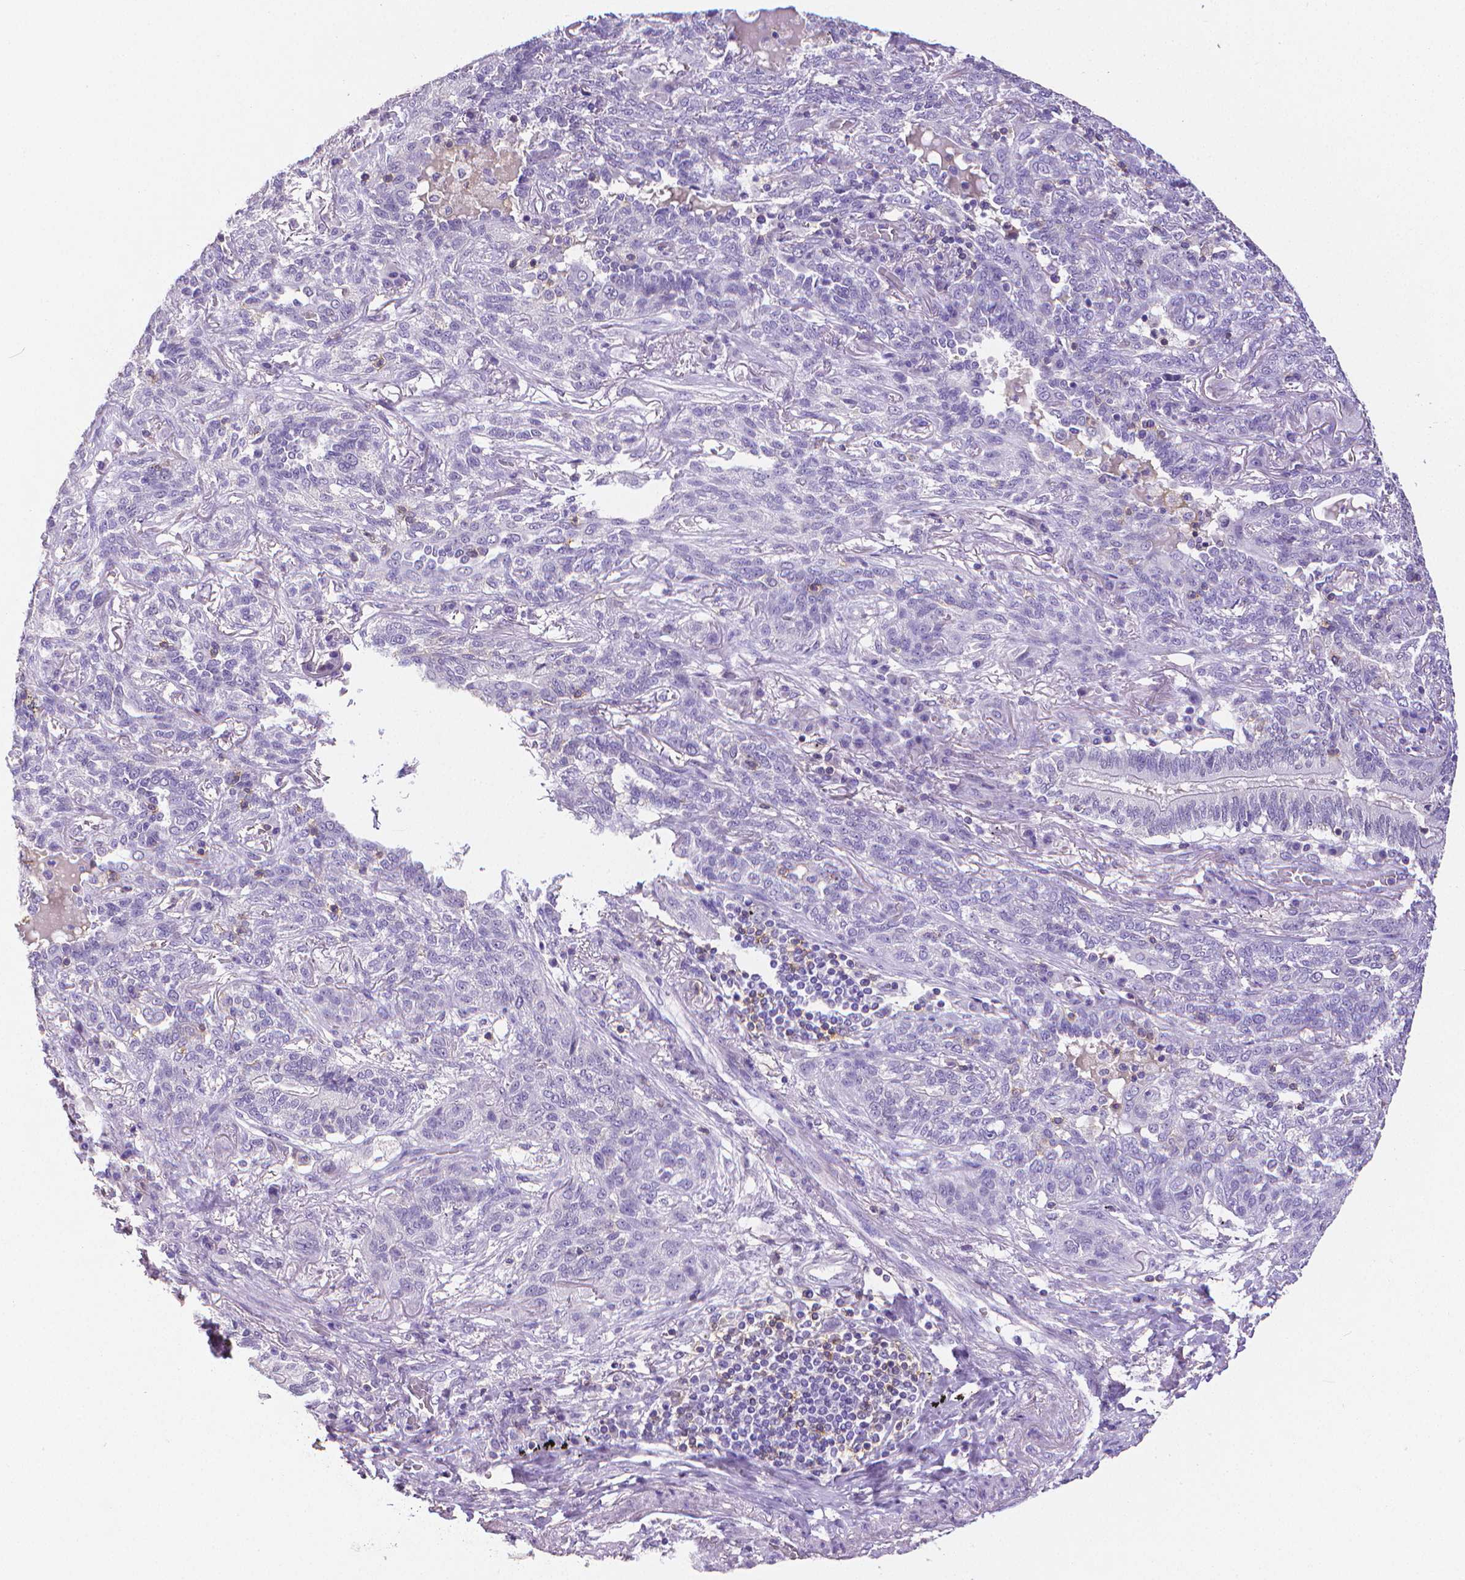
{"staining": {"intensity": "negative", "quantity": "none", "location": "none"}, "tissue": "lung cancer", "cell_type": "Tumor cells", "image_type": "cancer", "snomed": [{"axis": "morphology", "description": "Squamous cell carcinoma, NOS"}, {"axis": "topography", "description": "Lung"}], "caption": "Immunohistochemistry (IHC) of human lung cancer demonstrates no positivity in tumor cells.", "gene": "CD4", "patient": {"sex": "female", "age": 70}}